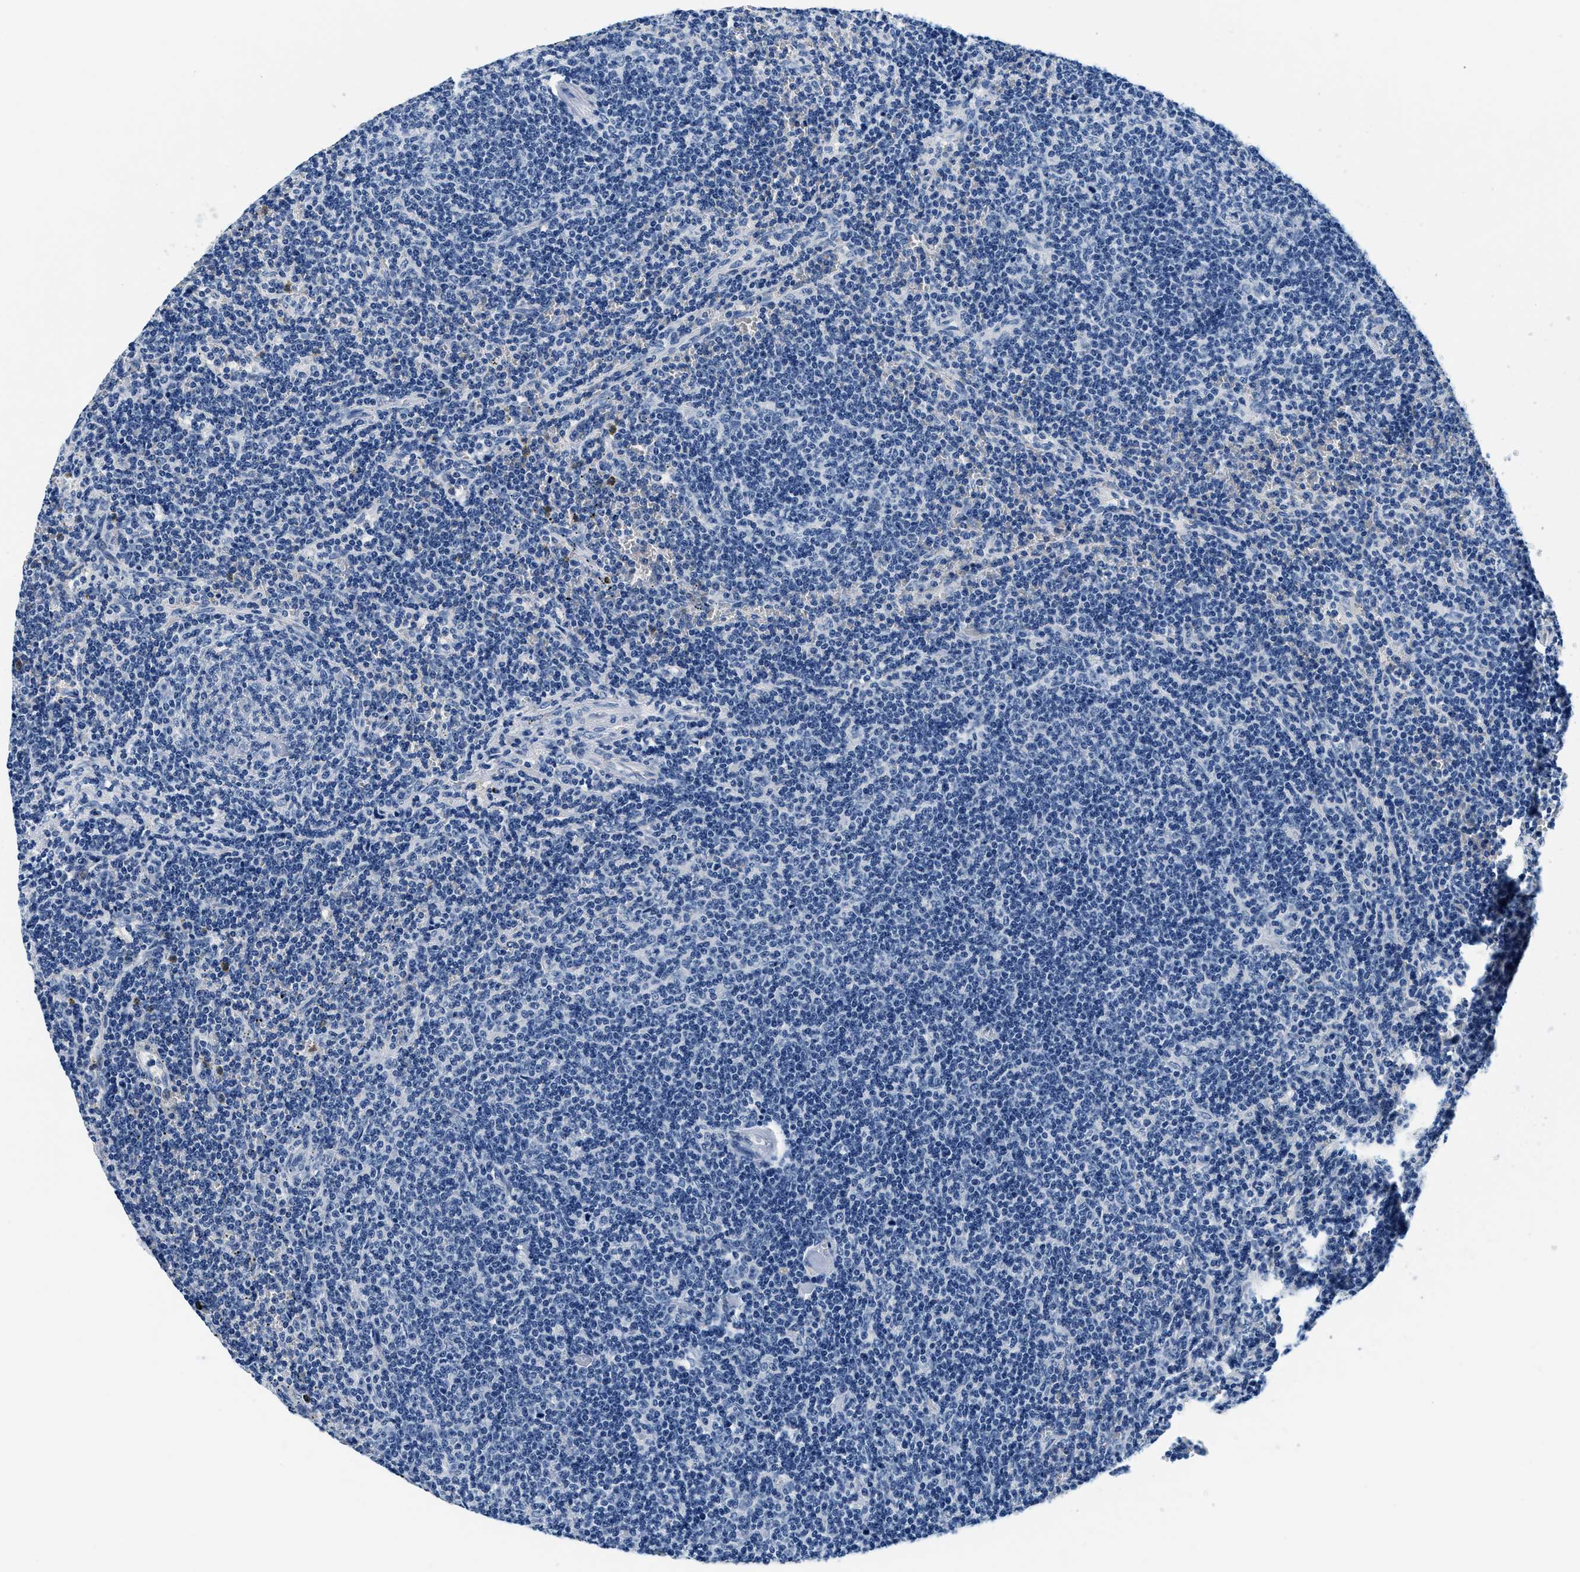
{"staining": {"intensity": "negative", "quantity": "none", "location": "none"}, "tissue": "lymphoma", "cell_type": "Tumor cells", "image_type": "cancer", "snomed": [{"axis": "morphology", "description": "Malignant lymphoma, non-Hodgkin's type, Low grade"}, {"axis": "topography", "description": "Spleen"}], "caption": "This is an immunohistochemistry histopathology image of human lymphoma. There is no expression in tumor cells.", "gene": "GSTM3", "patient": {"sex": "female", "age": 50}}